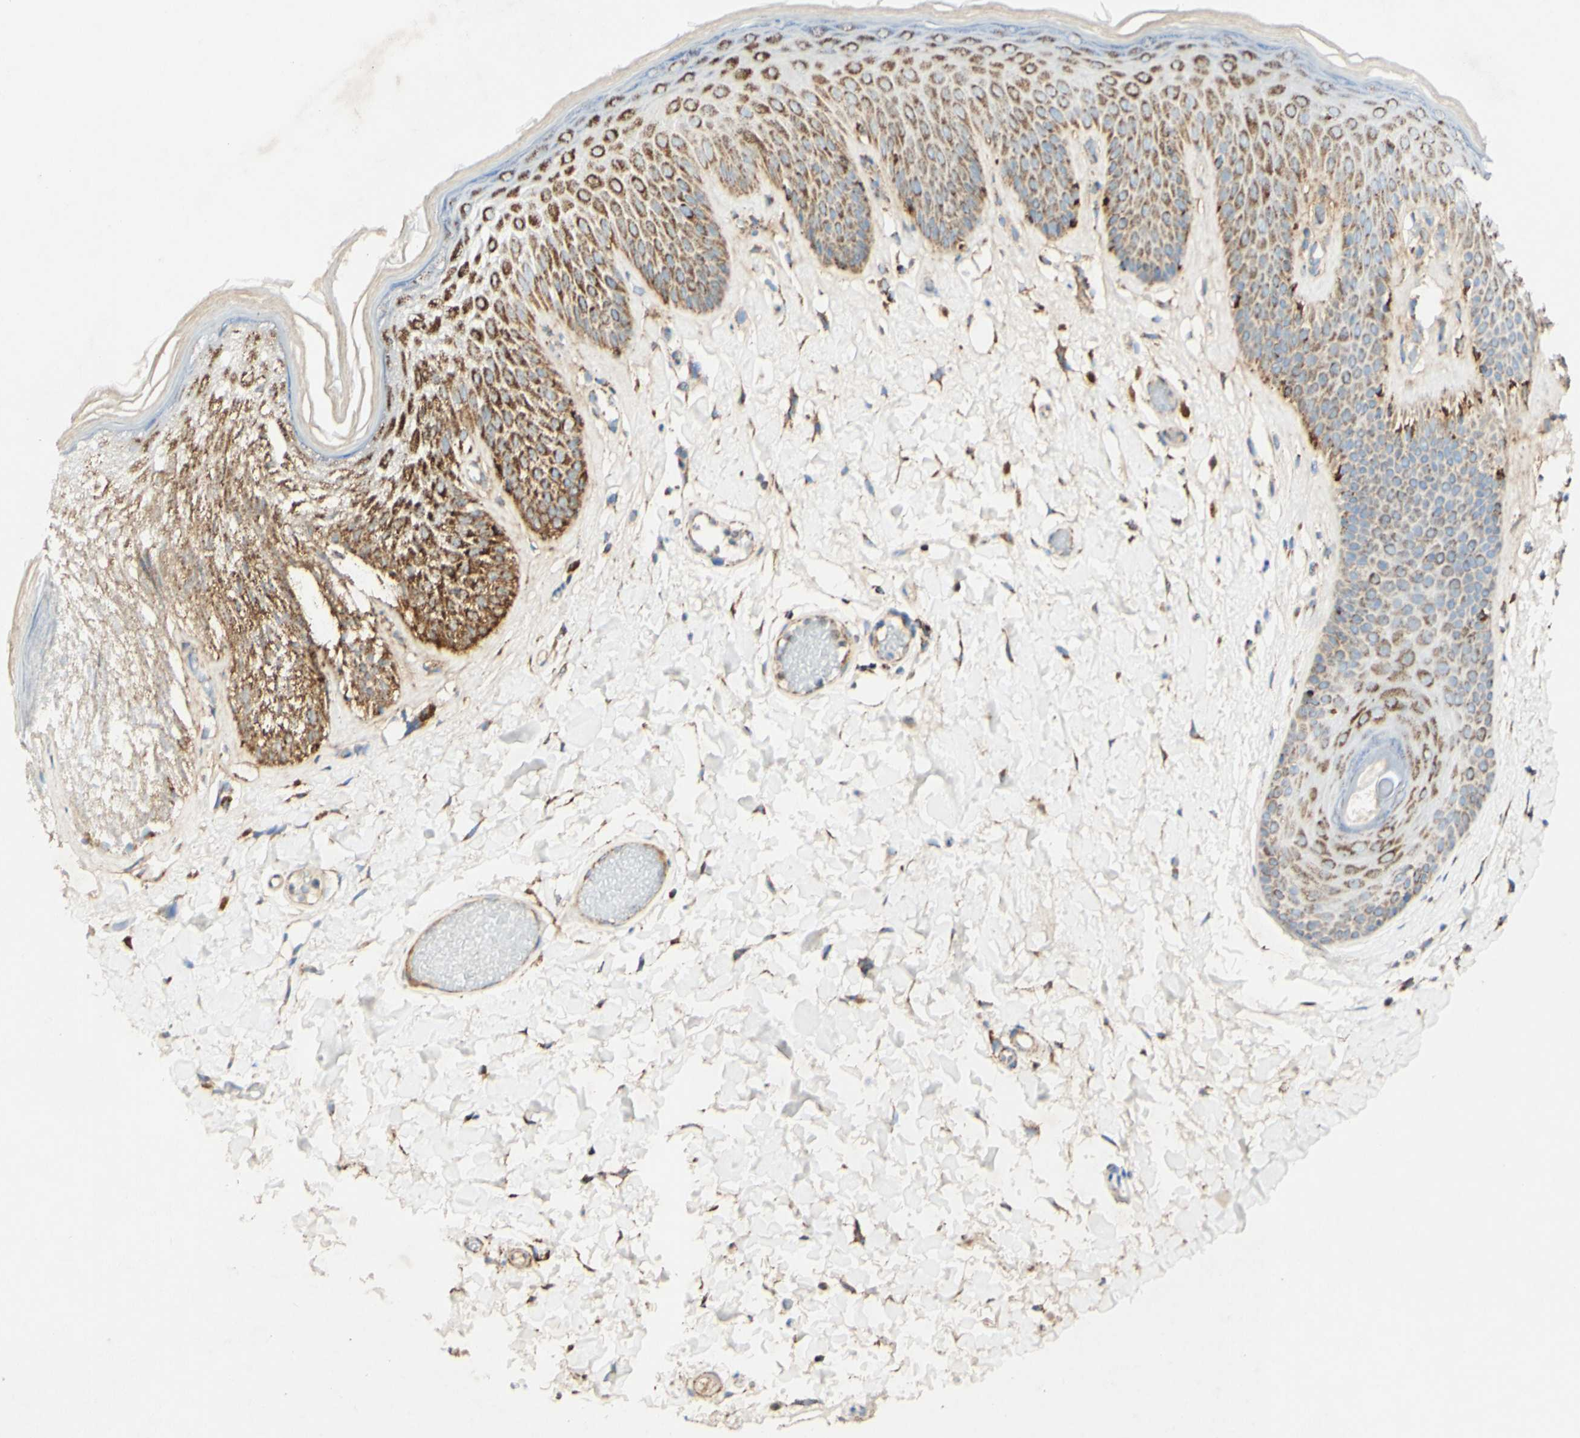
{"staining": {"intensity": "moderate", "quantity": "25%-75%", "location": "cytoplasmic/membranous"}, "tissue": "skin", "cell_type": "Epidermal cells", "image_type": "normal", "snomed": [{"axis": "morphology", "description": "Normal tissue, NOS"}, {"axis": "topography", "description": "Vulva"}], "caption": "IHC photomicrograph of benign human skin stained for a protein (brown), which displays medium levels of moderate cytoplasmic/membranous staining in approximately 25%-75% of epidermal cells.", "gene": "OXCT1", "patient": {"sex": "female", "age": 73}}